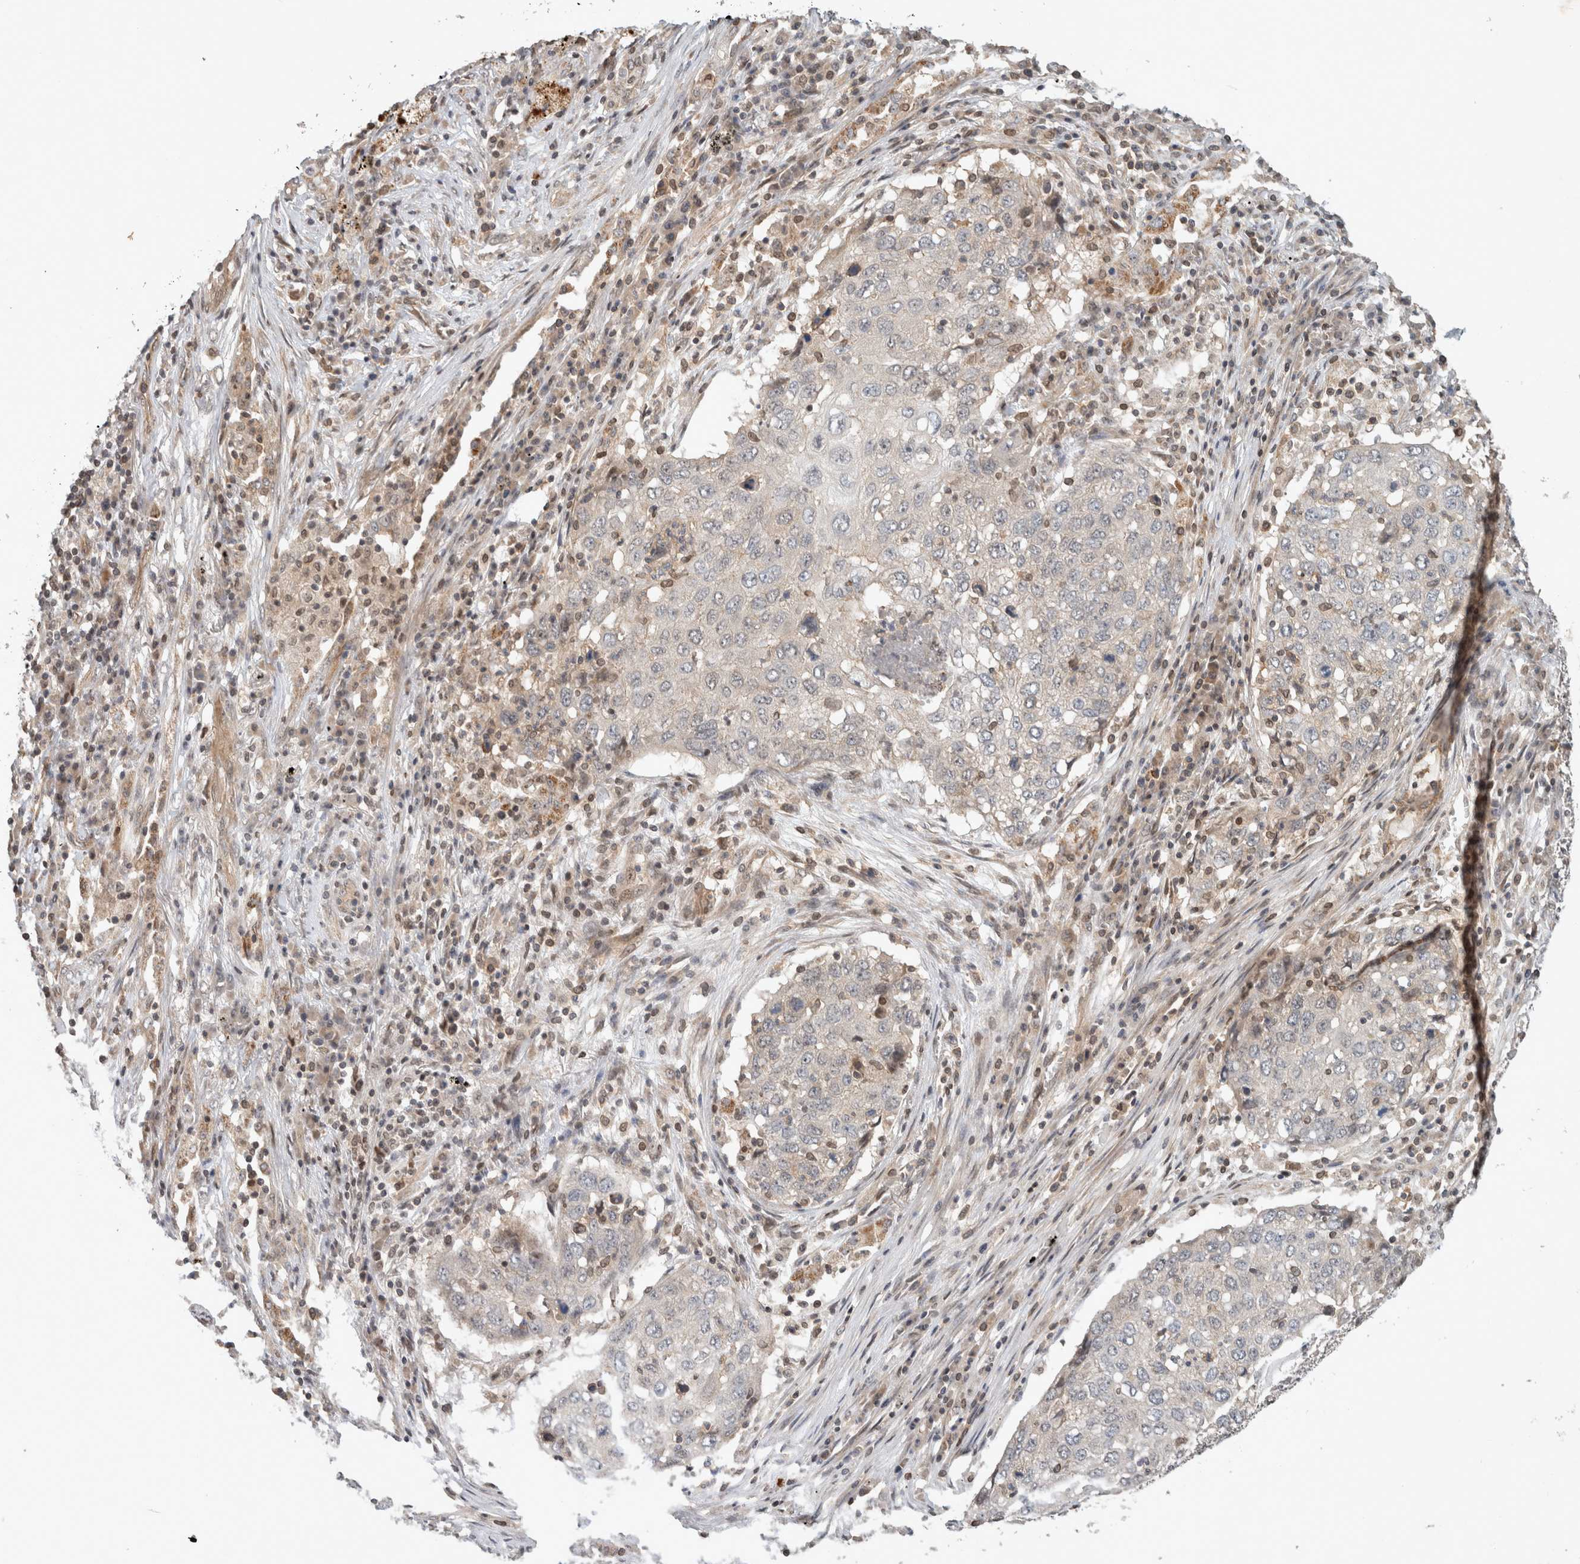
{"staining": {"intensity": "negative", "quantity": "none", "location": "none"}, "tissue": "lung cancer", "cell_type": "Tumor cells", "image_type": "cancer", "snomed": [{"axis": "morphology", "description": "Squamous cell carcinoma, NOS"}, {"axis": "topography", "description": "Lung"}], "caption": "Lung squamous cell carcinoma was stained to show a protein in brown. There is no significant expression in tumor cells.", "gene": "CAAP1", "patient": {"sex": "female", "age": 63}}